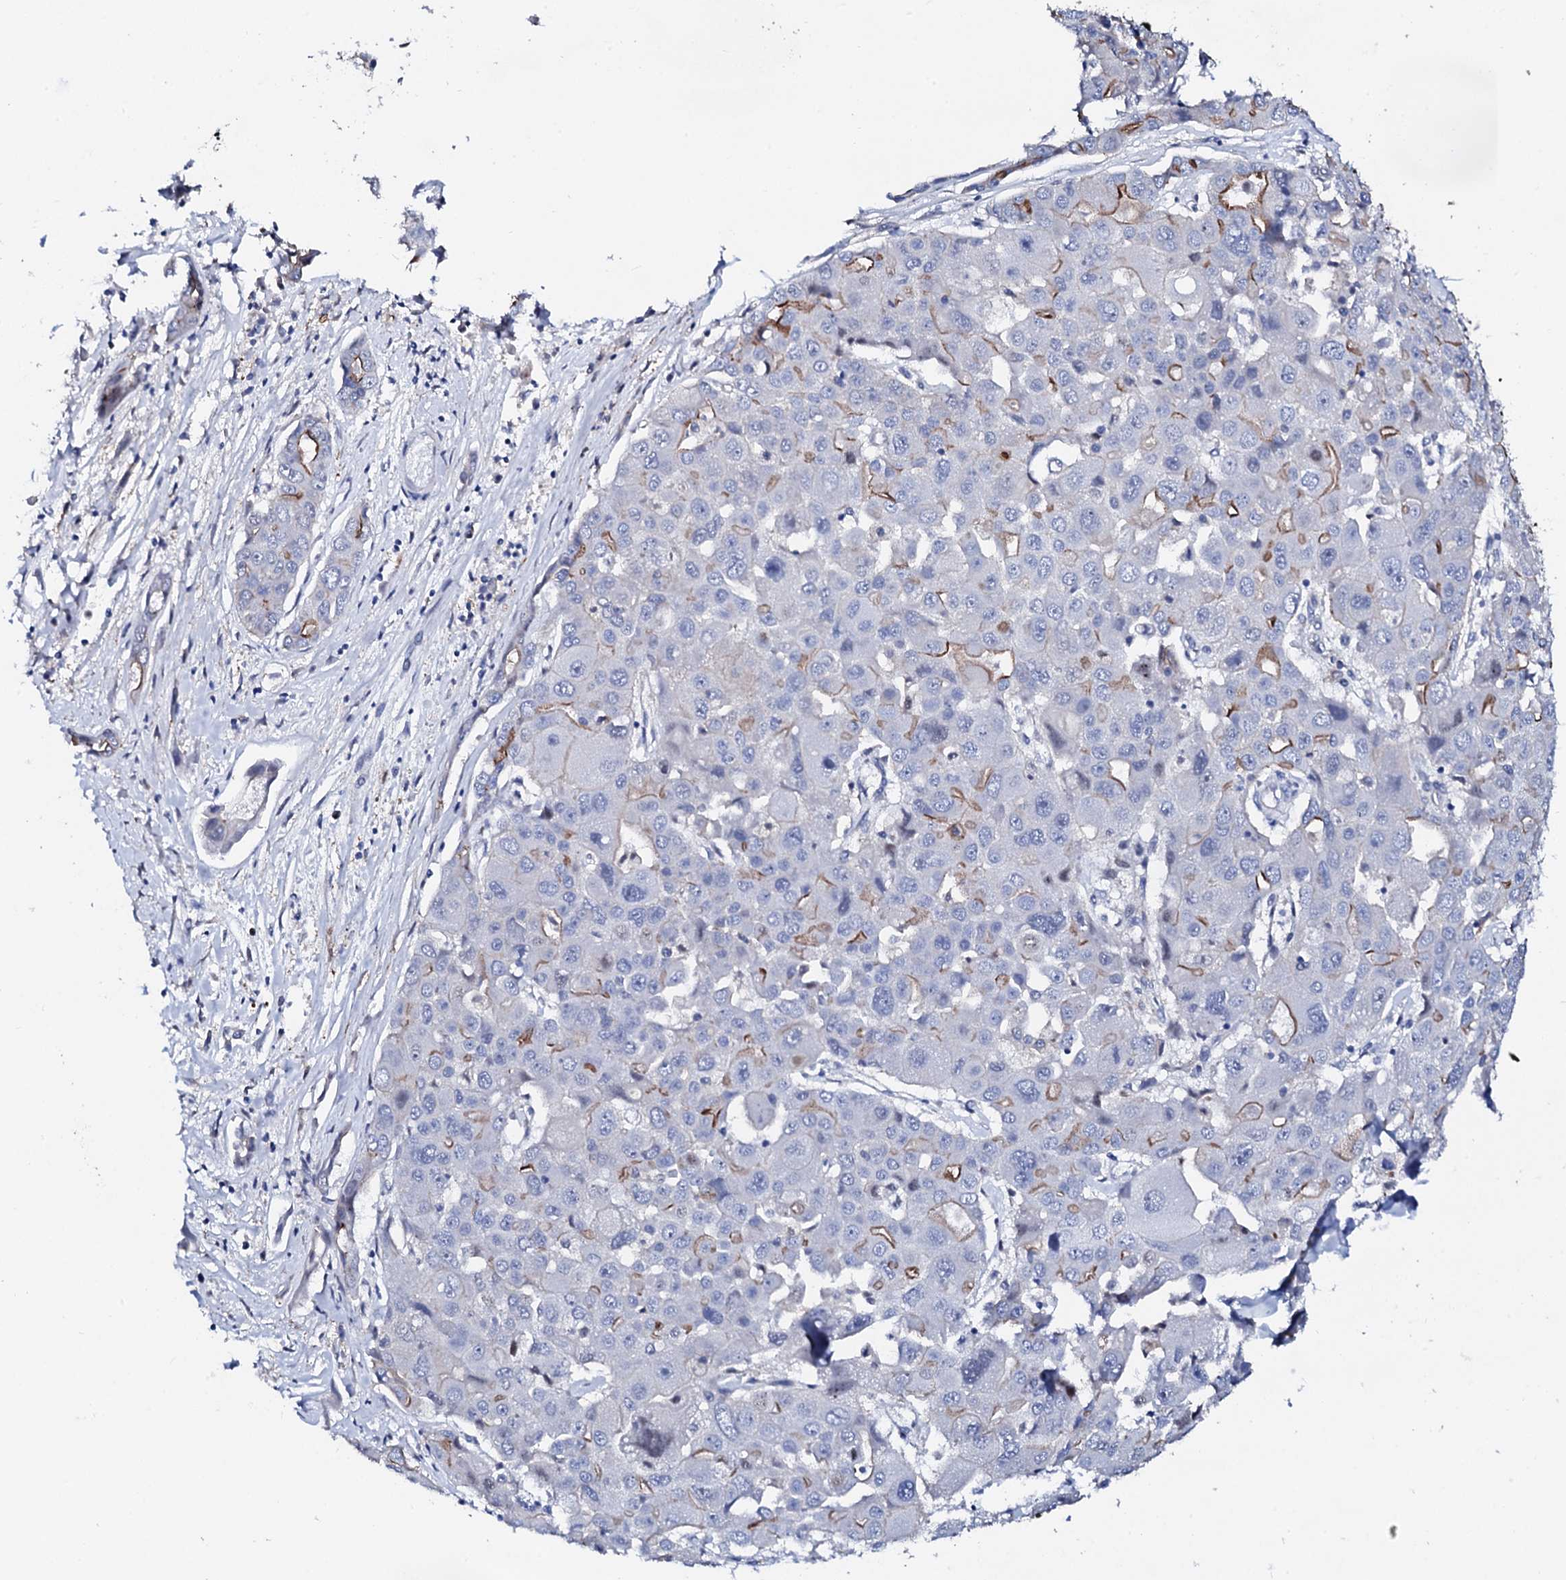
{"staining": {"intensity": "moderate", "quantity": "<25%", "location": "cytoplasmic/membranous"}, "tissue": "liver cancer", "cell_type": "Tumor cells", "image_type": "cancer", "snomed": [{"axis": "morphology", "description": "Cholangiocarcinoma"}, {"axis": "topography", "description": "Liver"}], "caption": "Tumor cells reveal low levels of moderate cytoplasmic/membranous staining in about <25% of cells in human liver cancer (cholangiocarcinoma). Ihc stains the protein of interest in brown and the nuclei are stained blue.", "gene": "TRDN", "patient": {"sex": "male", "age": 67}}